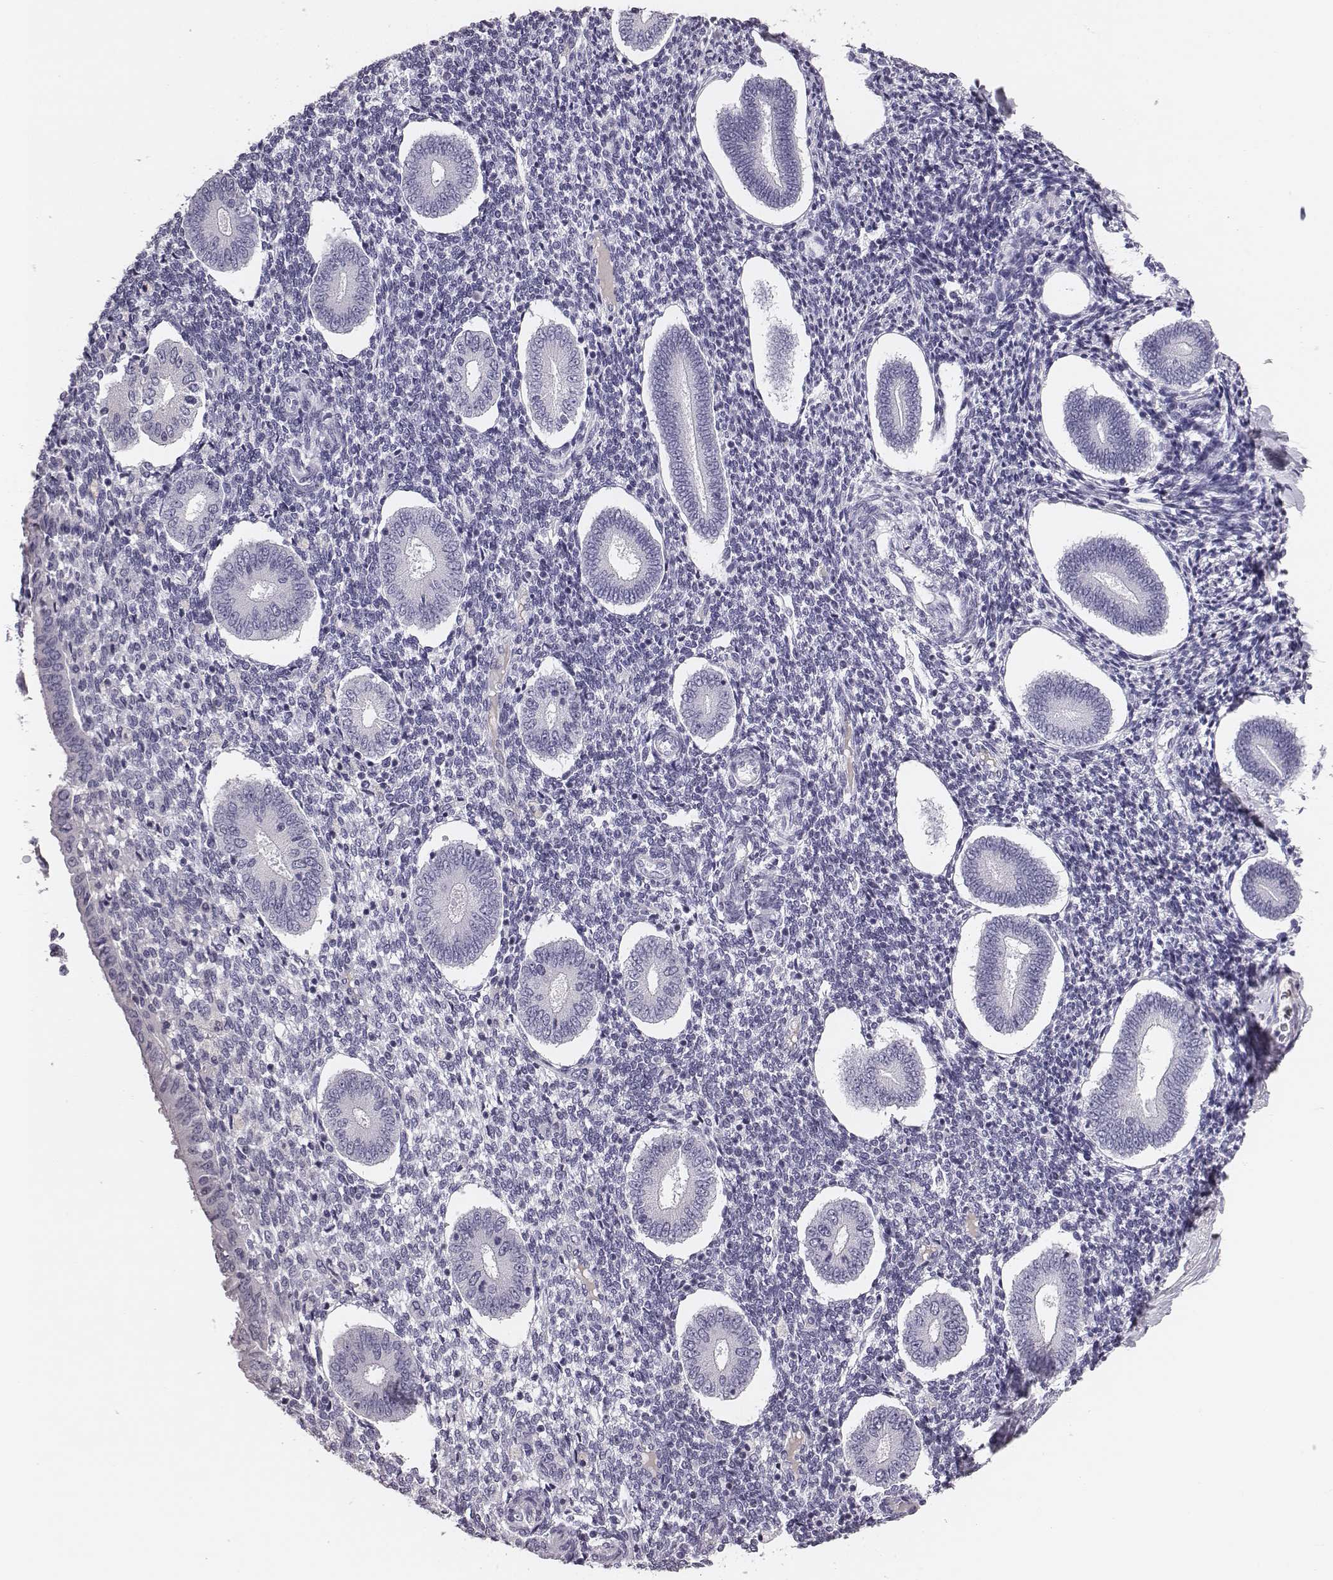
{"staining": {"intensity": "negative", "quantity": "none", "location": "none"}, "tissue": "endometrium", "cell_type": "Cells in endometrial stroma", "image_type": "normal", "snomed": [{"axis": "morphology", "description": "Normal tissue, NOS"}, {"axis": "topography", "description": "Endometrium"}], "caption": "Human endometrium stained for a protein using immunohistochemistry (IHC) demonstrates no expression in cells in endometrial stroma.", "gene": "CSH1", "patient": {"sex": "female", "age": 40}}